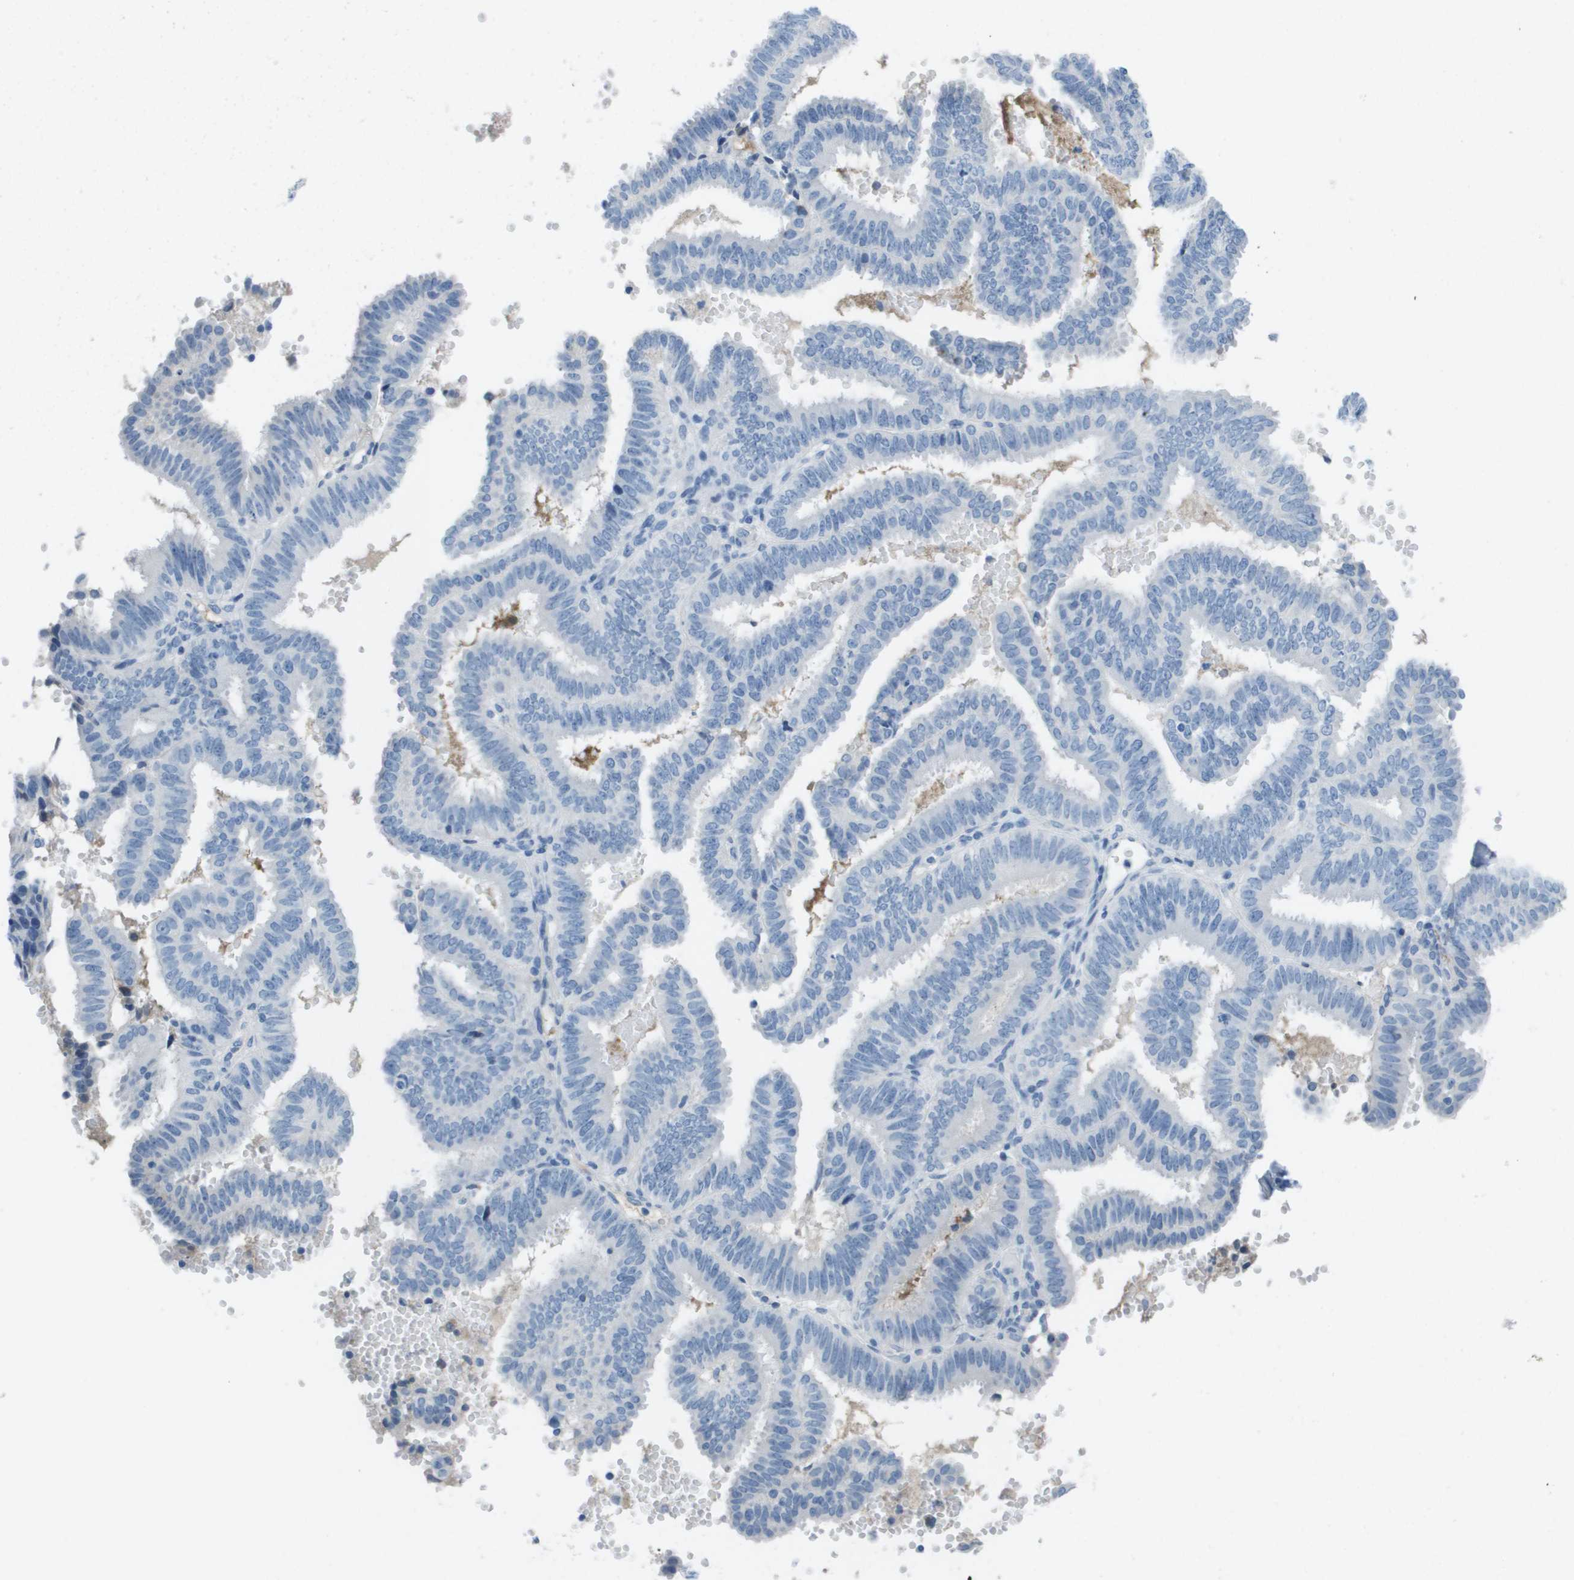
{"staining": {"intensity": "negative", "quantity": "none", "location": "none"}, "tissue": "endometrial cancer", "cell_type": "Tumor cells", "image_type": "cancer", "snomed": [{"axis": "morphology", "description": "Adenocarcinoma, NOS"}, {"axis": "topography", "description": "Endometrium"}], "caption": "Immunohistochemistry micrograph of neoplastic tissue: human endometrial cancer stained with DAB demonstrates no significant protein staining in tumor cells. Nuclei are stained in blue.", "gene": "GPR18", "patient": {"sex": "female", "age": 58}}